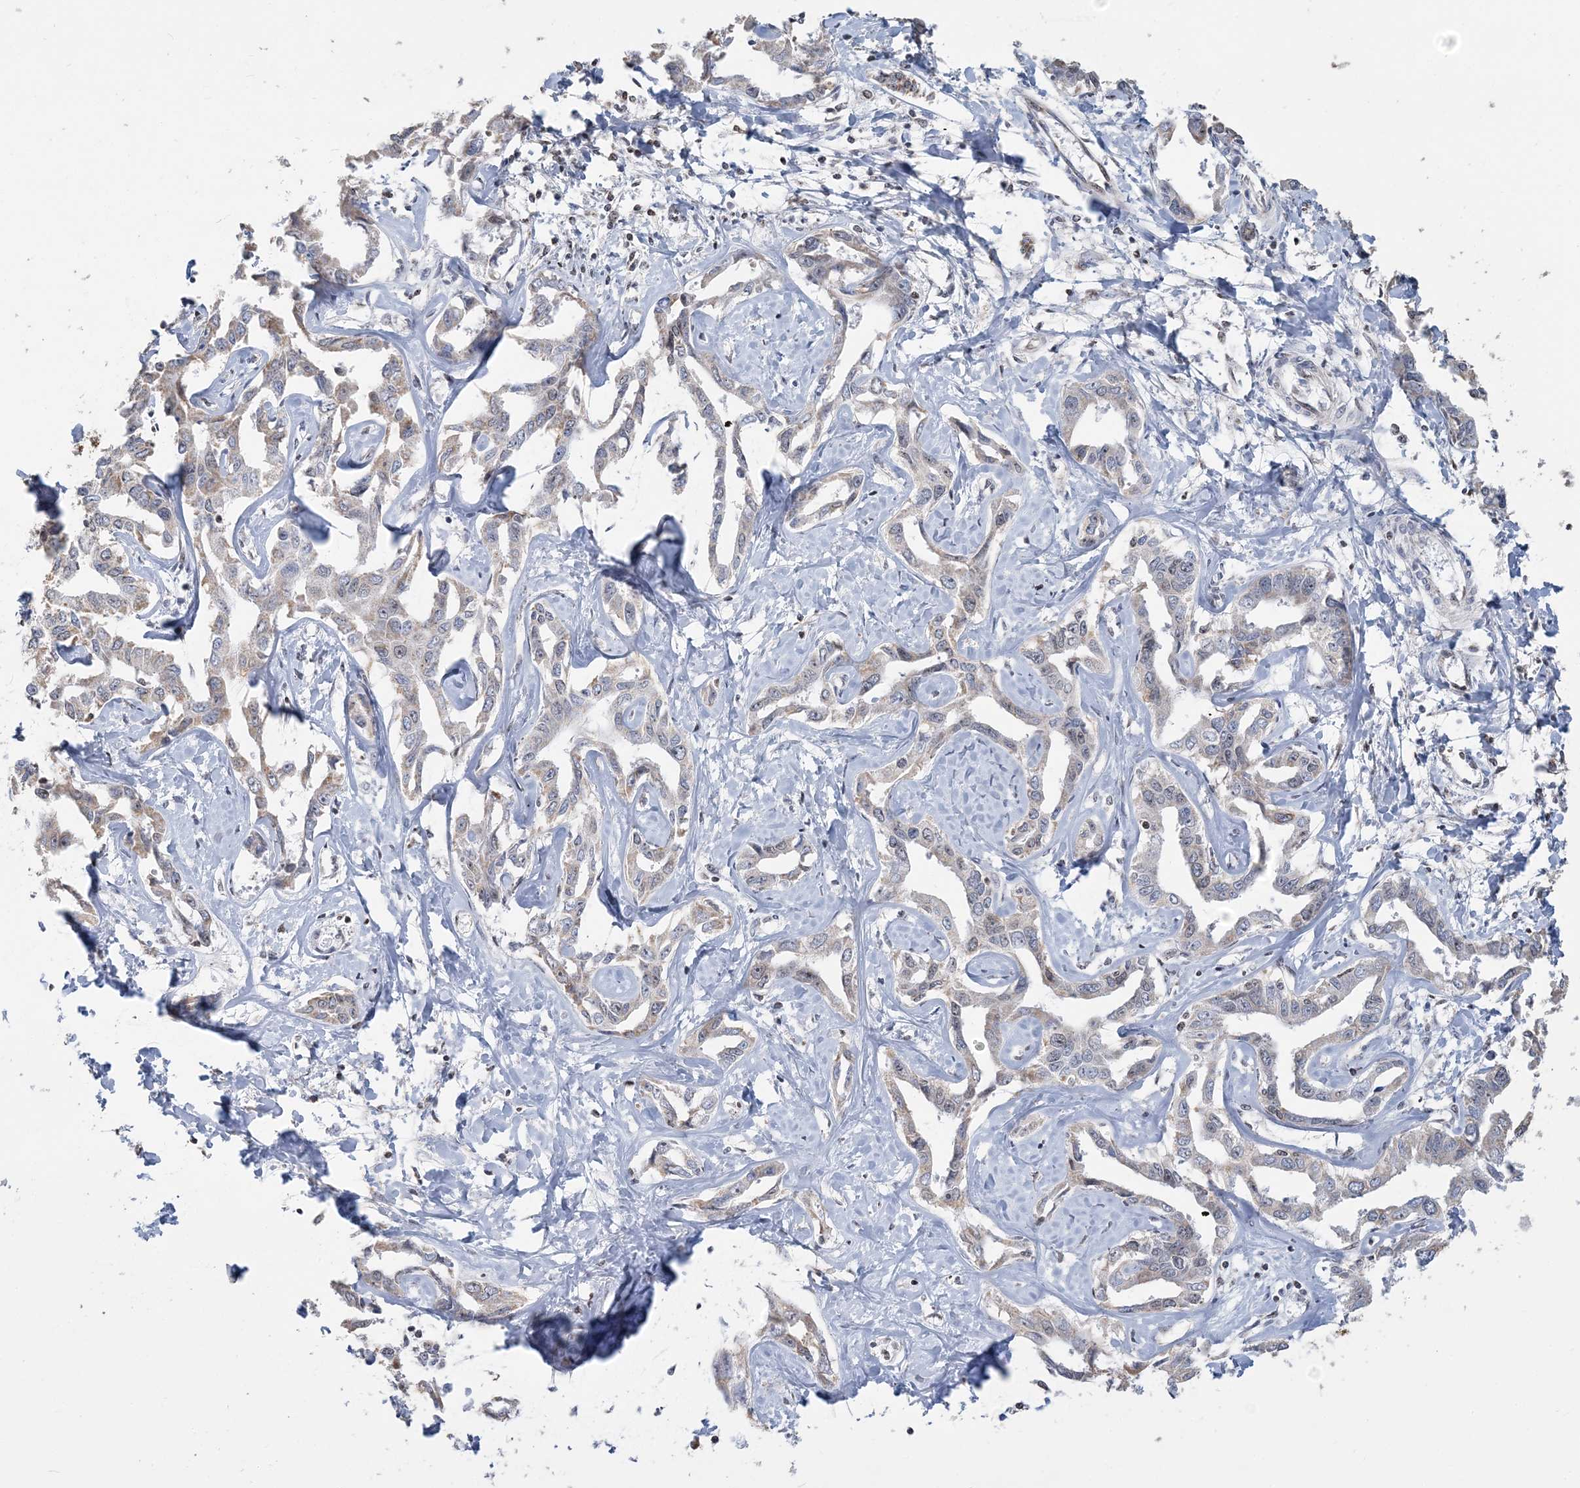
{"staining": {"intensity": "moderate", "quantity": "25%-75%", "location": "cytoplasmic/membranous"}, "tissue": "liver cancer", "cell_type": "Tumor cells", "image_type": "cancer", "snomed": [{"axis": "morphology", "description": "Cholangiocarcinoma"}, {"axis": "topography", "description": "Liver"}], "caption": "High-power microscopy captured an IHC micrograph of cholangiocarcinoma (liver), revealing moderate cytoplasmic/membranous positivity in approximately 25%-75% of tumor cells.", "gene": "SUCLG1", "patient": {"sex": "male", "age": 59}}